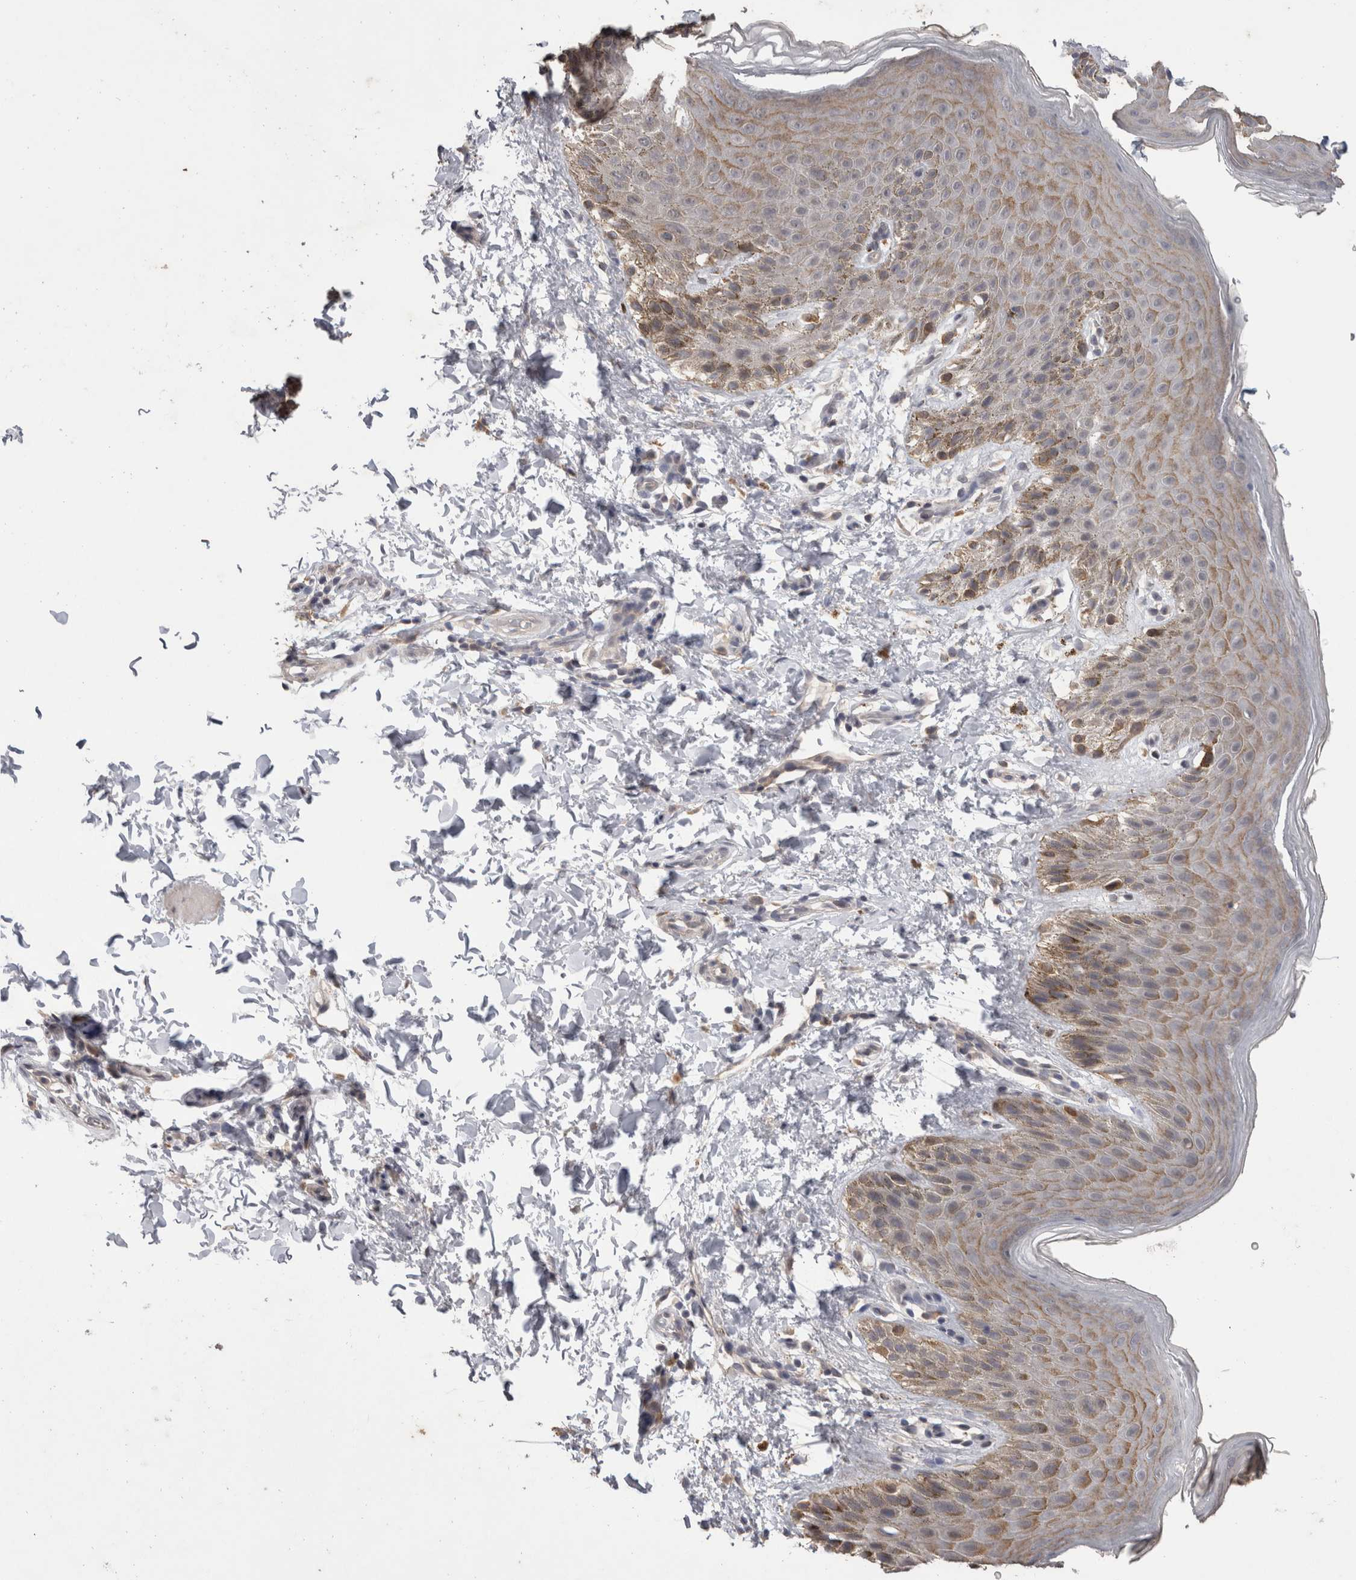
{"staining": {"intensity": "weak", "quantity": "25%-75%", "location": "cytoplasmic/membranous"}, "tissue": "skin", "cell_type": "Epidermal cells", "image_type": "normal", "snomed": [{"axis": "morphology", "description": "Normal tissue, NOS"}, {"axis": "topography", "description": "Anal"}, {"axis": "topography", "description": "Peripheral nerve tissue"}], "caption": "Immunohistochemistry (IHC) staining of unremarkable skin, which reveals low levels of weak cytoplasmic/membranous staining in approximately 25%-75% of epidermal cells indicating weak cytoplasmic/membranous protein positivity. The staining was performed using DAB (3,3'-diaminobenzidine) (brown) for protein detection and nuclei were counterstained in hematoxylin (blue).", "gene": "FHOD3", "patient": {"sex": "male", "age": 44}}